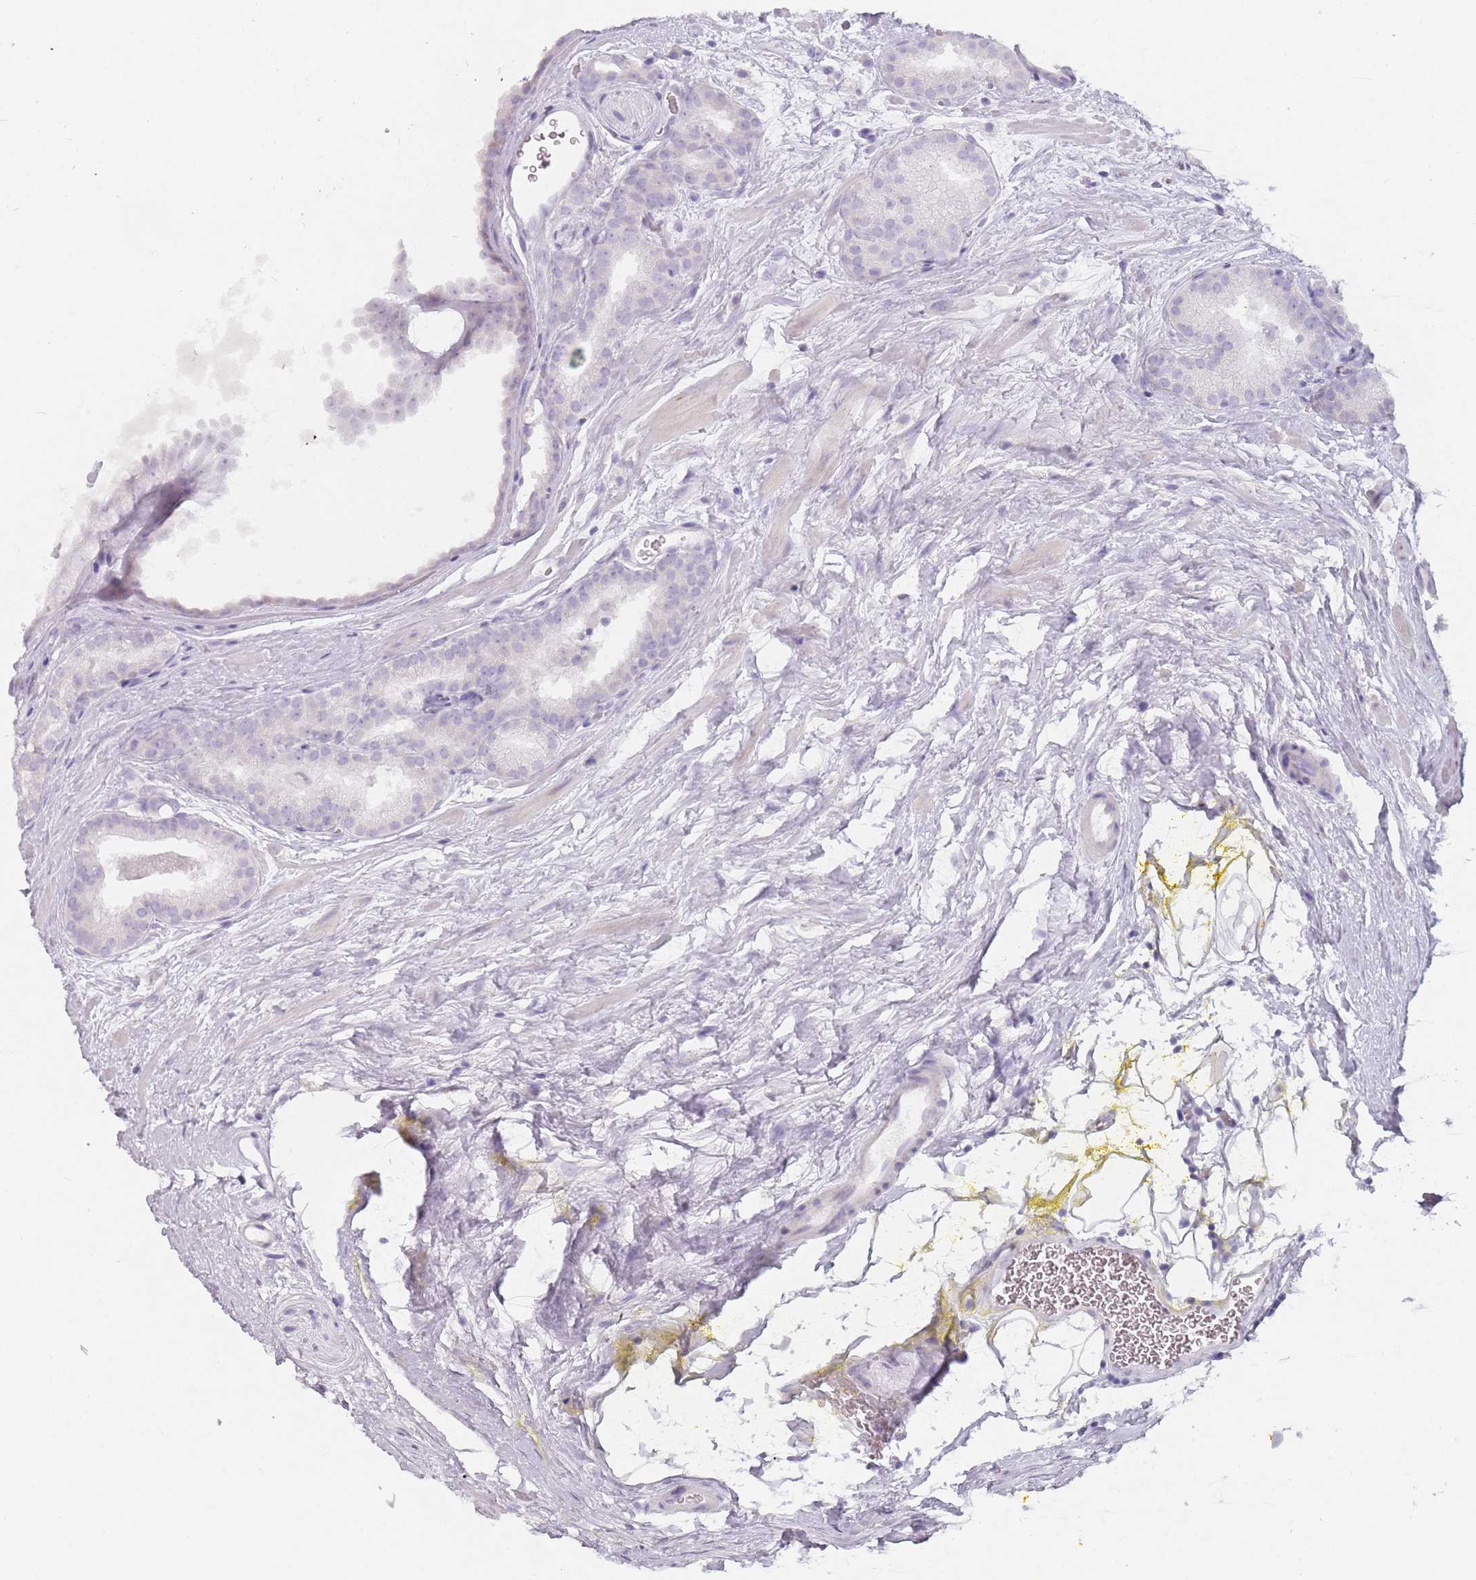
{"staining": {"intensity": "negative", "quantity": "none", "location": "none"}, "tissue": "prostate cancer", "cell_type": "Tumor cells", "image_type": "cancer", "snomed": [{"axis": "morphology", "description": "Adenocarcinoma, High grade"}, {"axis": "topography", "description": "Prostate"}], "caption": "There is no significant expression in tumor cells of prostate cancer. The staining is performed using DAB (3,3'-diaminobenzidine) brown chromogen with nuclei counter-stained in using hematoxylin.", "gene": "DDX4", "patient": {"sex": "male", "age": 72}}